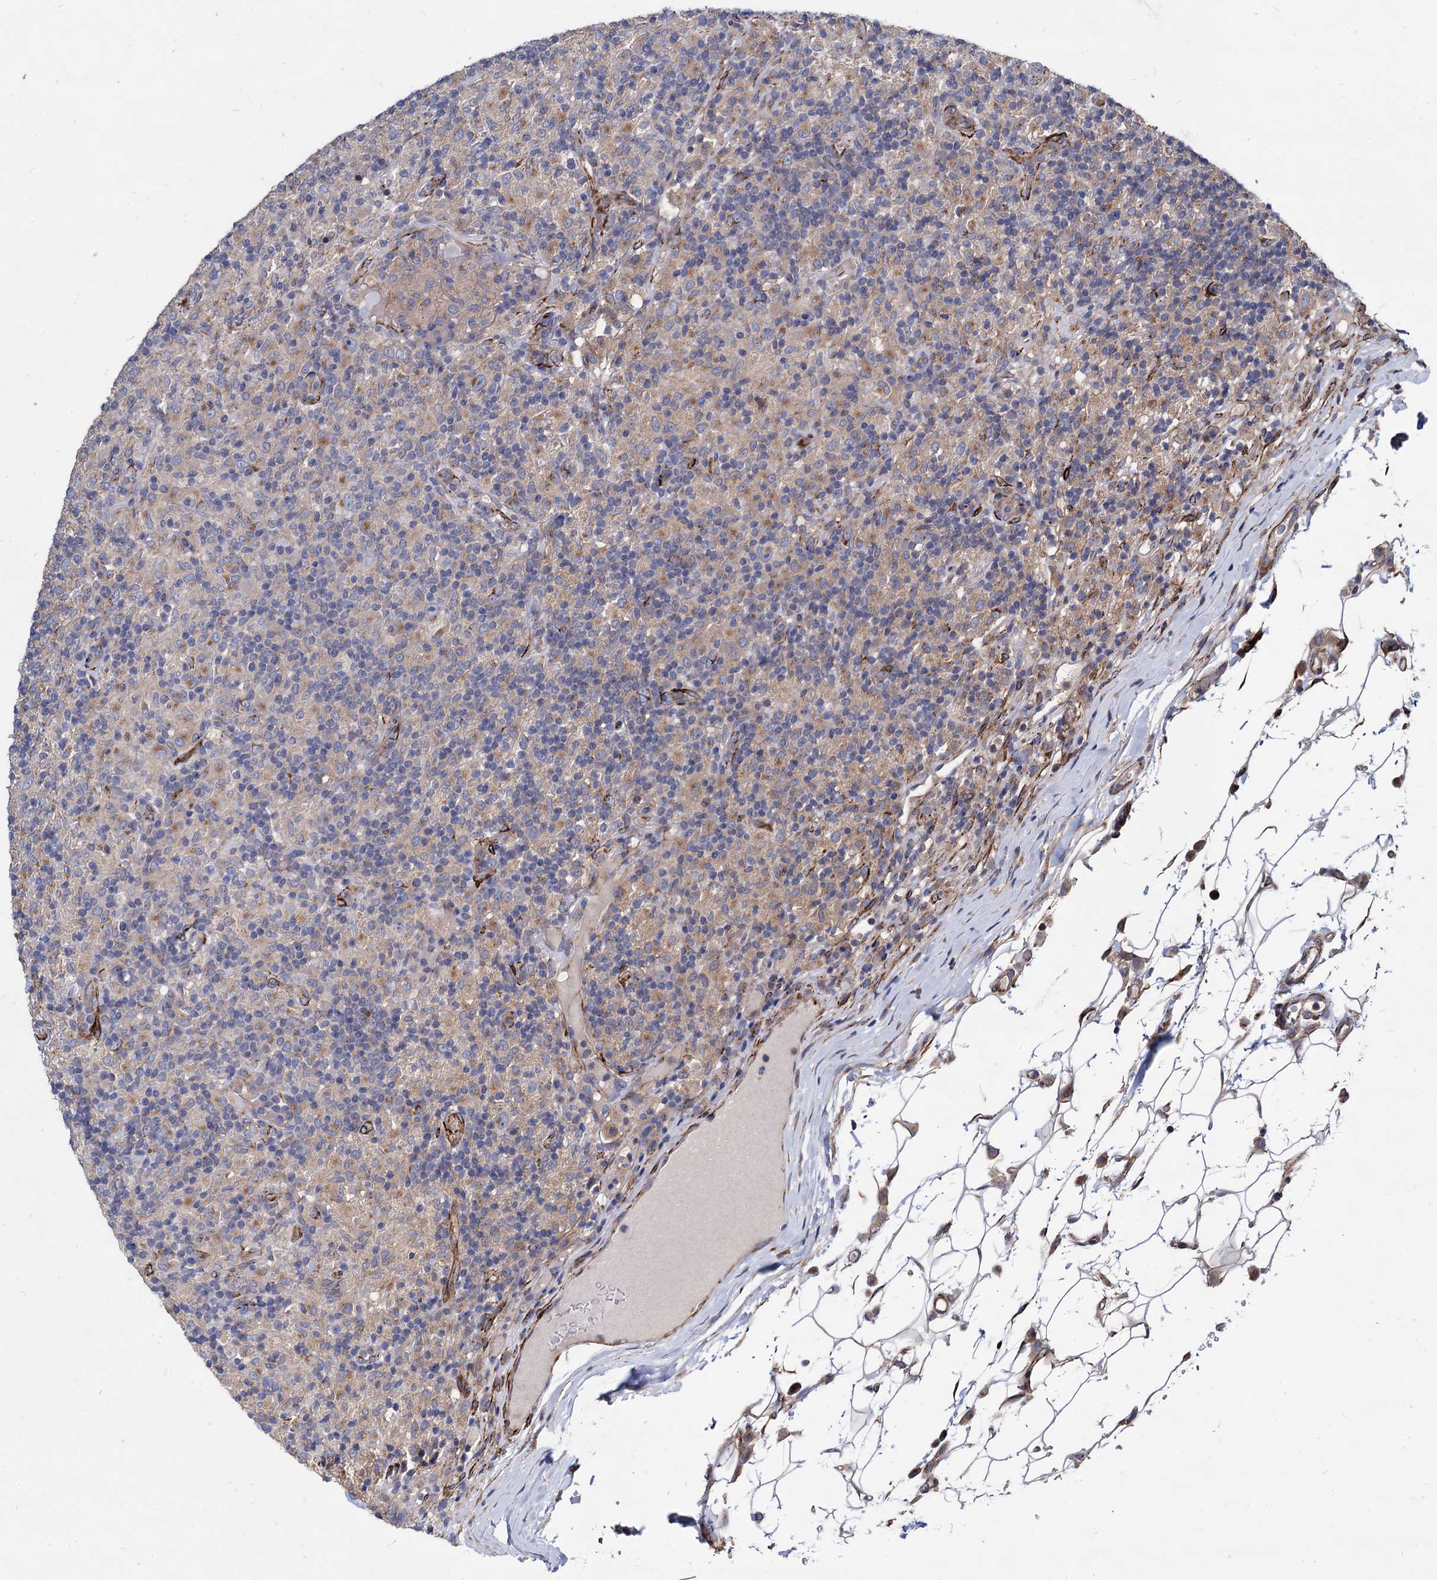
{"staining": {"intensity": "weak", "quantity": ">75%", "location": "cytoplasmic/membranous"}, "tissue": "lymphoma", "cell_type": "Tumor cells", "image_type": "cancer", "snomed": [{"axis": "morphology", "description": "Hodgkin's disease, NOS"}, {"axis": "topography", "description": "Lymph node"}], "caption": "An image of human Hodgkin's disease stained for a protein demonstrates weak cytoplasmic/membranous brown staining in tumor cells.", "gene": "WDR11", "patient": {"sex": "male", "age": 70}}